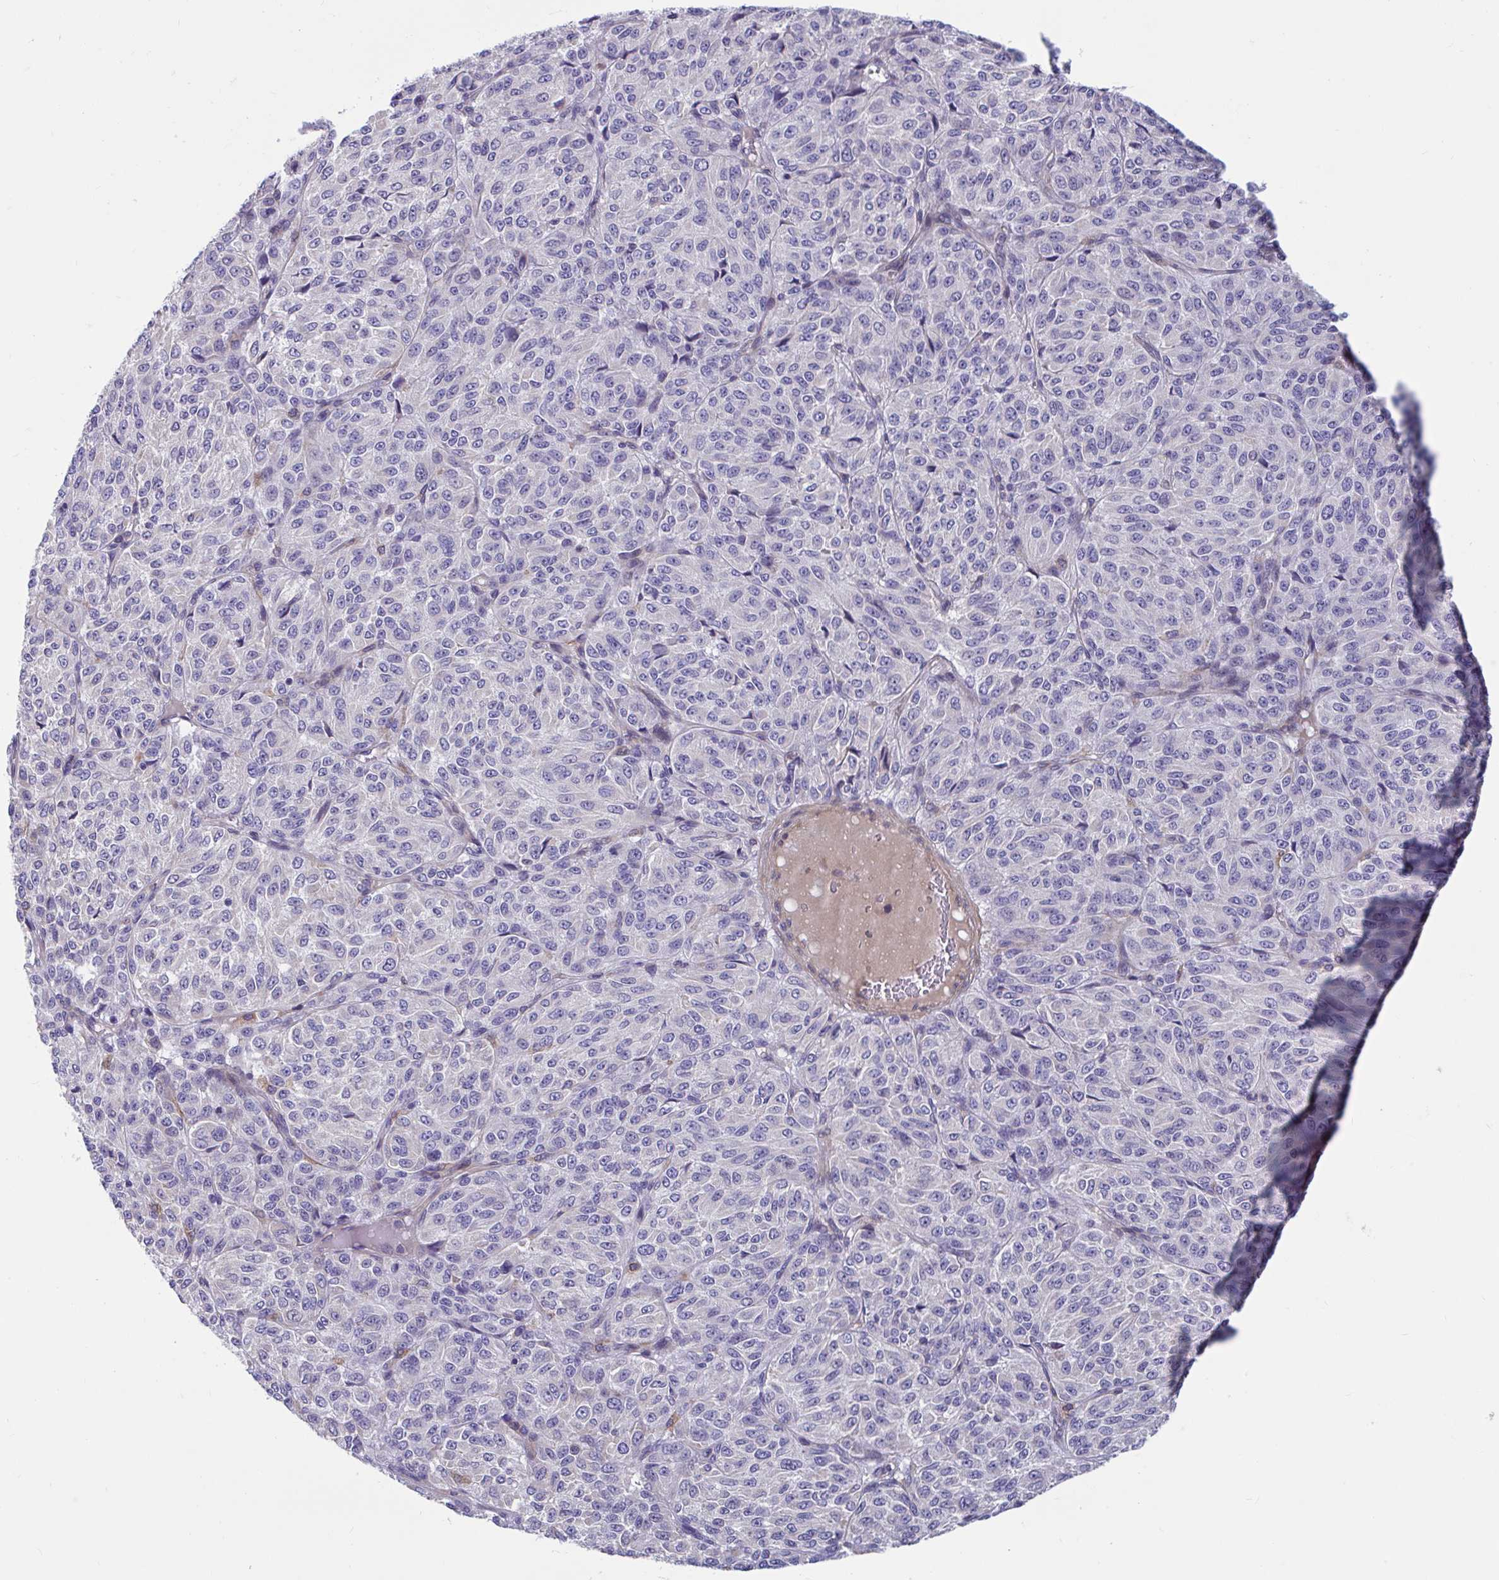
{"staining": {"intensity": "negative", "quantity": "none", "location": "none"}, "tissue": "melanoma", "cell_type": "Tumor cells", "image_type": "cancer", "snomed": [{"axis": "morphology", "description": "Malignant melanoma, Metastatic site"}, {"axis": "topography", "description": "Brain"}], "caption": "Human malignant melanoma (metastatic site) stained for a protein using immunohistochemistry (IHC) reveals no expression in tumor cells.", "gene": "WBP1", "patient": {"sex": "female", "age": 56}}